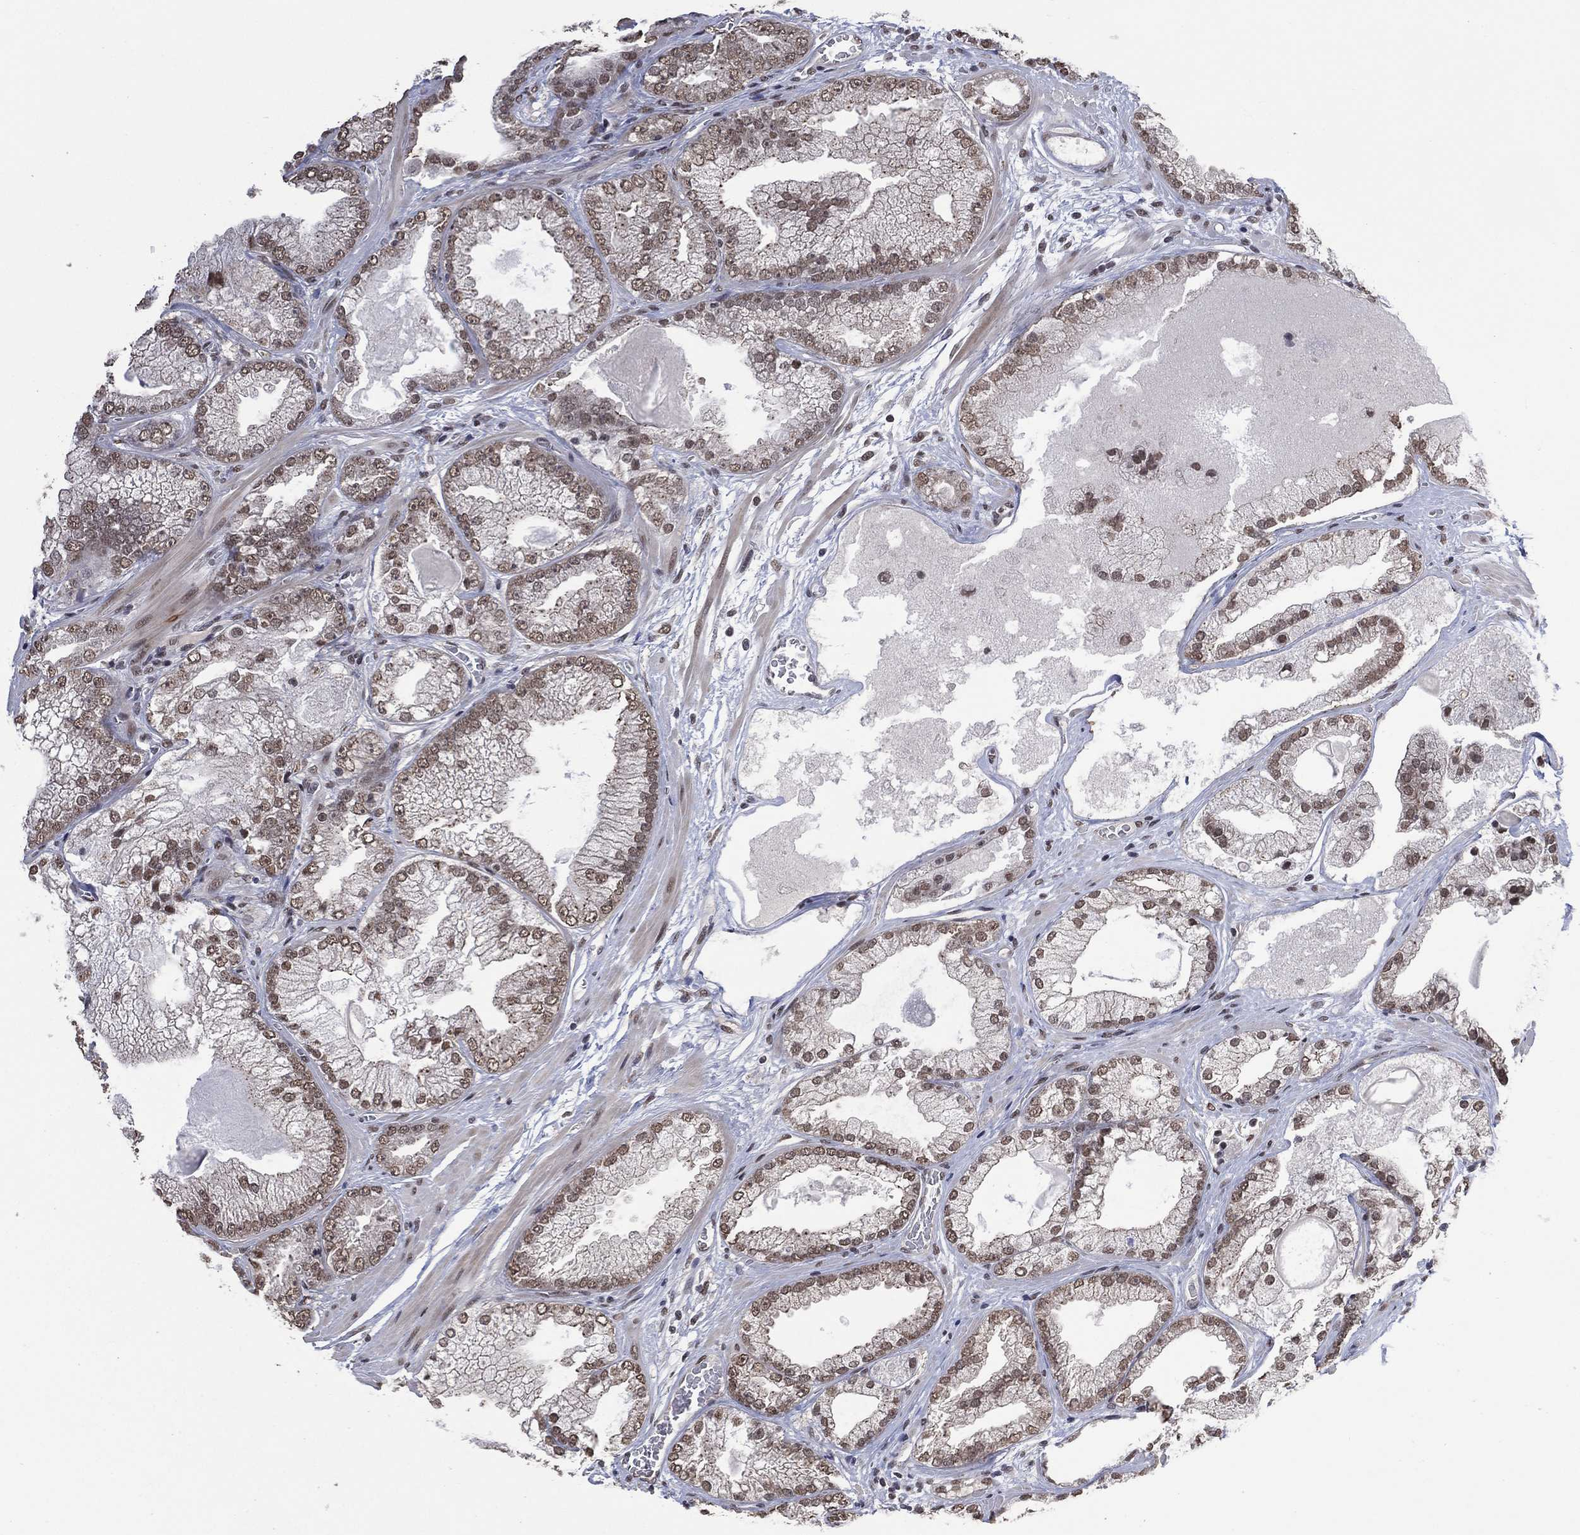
{"staining": {"intensity": "weak", "quantity": "25%-75%", "location": "nuclear"}, "tissue": "prostate cancer", "cell_type": "Tumor cells", "image_type": "cancer", "snomed": [{"axis": "morphology", "description": "Adenocarcinoma, Low grade"}, {"axis": "topography", "description": "Prostate"}], "caption": "This is an image of immunohistochemistry (IHC) staining of prostate cancer (low-grade adenocarcinoma), which shows weak staining in the nuclear of tumor cells.", "gene": "EHMT1", "patient": {"sex": "male", "age": 57}}